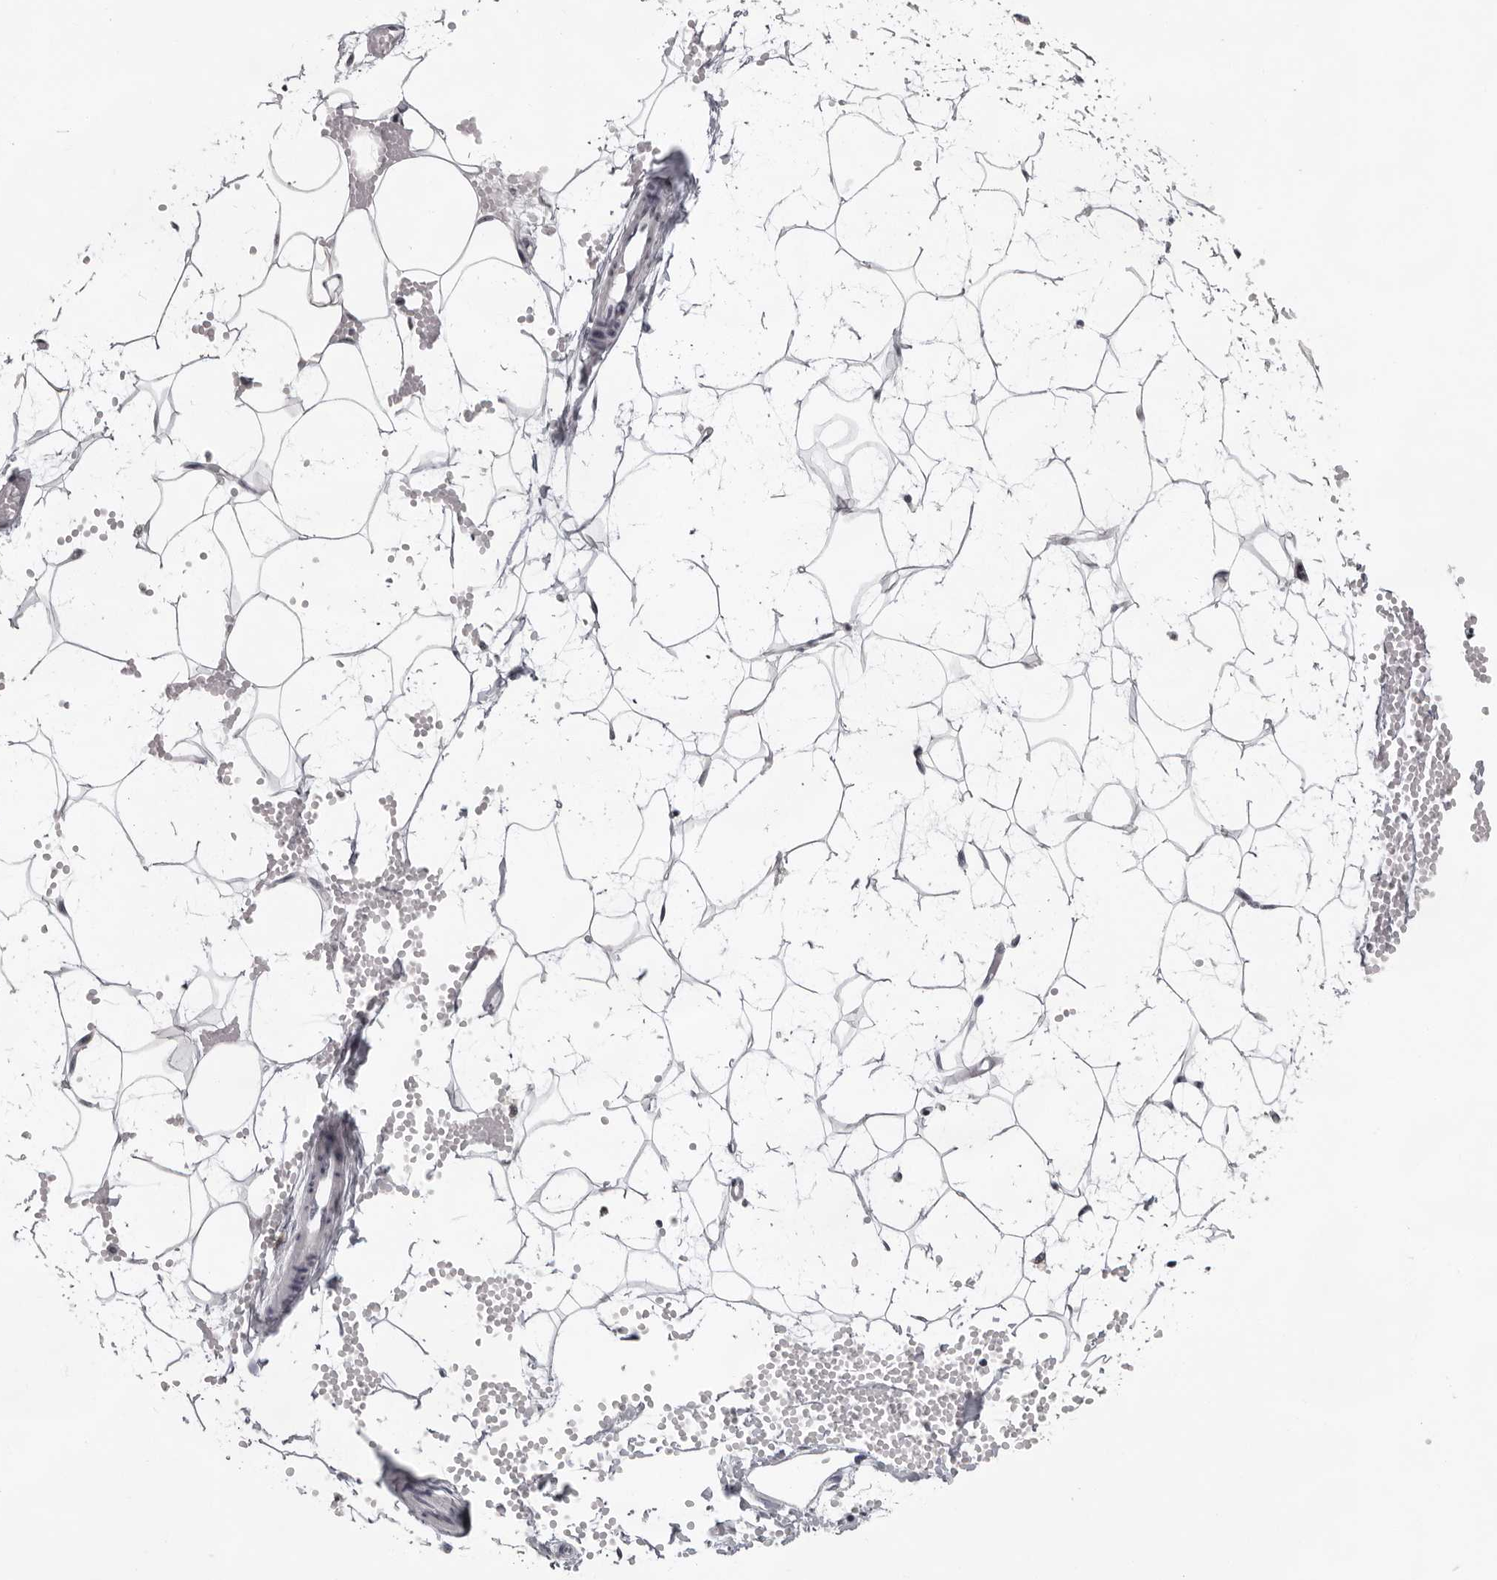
{"staining": {"intensity": "negative", "quantity": "none", "location": "none"}, "tissue": "adipose tissue", "cell_type": "Adipocytes", "image_type": "normal", "snomed": [{"axis": "morphology", "description": "Normal tissue, NOS"}, {"axis": "topography", "description": "Breast"}], "caption": "Immunohistochemical staining of unremarkable human adipose tissue reveals no significant staining in adipocytes. (Brightfield microscopy of DAB immunohistochemistry at high magnification).", "gene": "EXOSC10", "patient": {"sex": "female", "age": 23}}